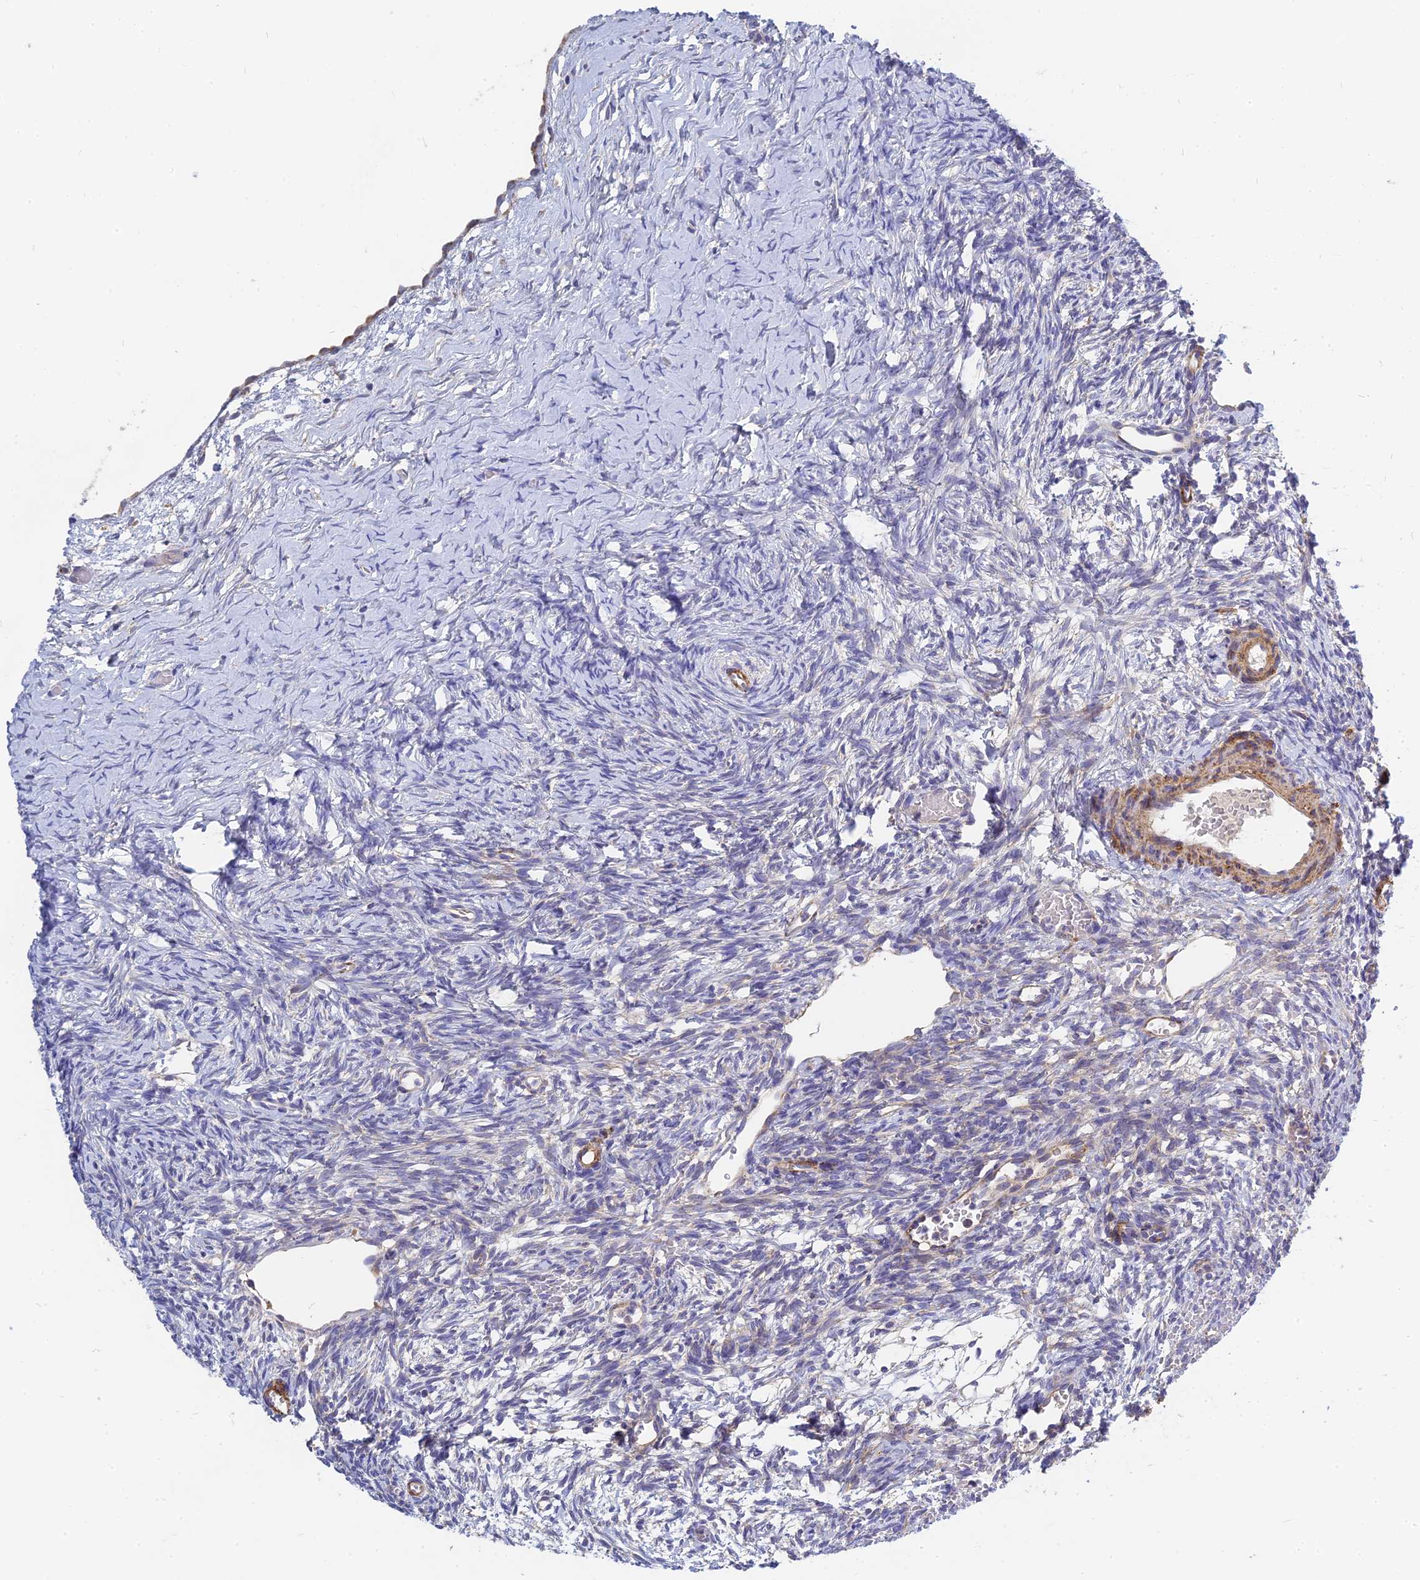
{"staining": {"intensity": "weak", "quantity": ">75%", "location": "cytoplasmic/membranous"}, "tissue": "ovary", "cell_type": "Follicle cells", "image_type": "normal", "snomed": [{"axis": "morphology", "description": "Normal tissue, NOS"}, {"axis": "topography", "description": "Ovary"}], "caption": "Immunohistochemistry (IHC) staining of benign ovary, which reveals low levels of weak cytoplasmic/membranous expression in about >75% of follicle cells indicating weak cytoplasmic/membranous protein staining. The staining was performed using DAB (3,3'-diaminobenzidine) (brown) for protein detection and nuclei were counterstained in hematoxylin (blue).", "gene": "MRPL15", "patient": {"sex": "female", "age": 39}}